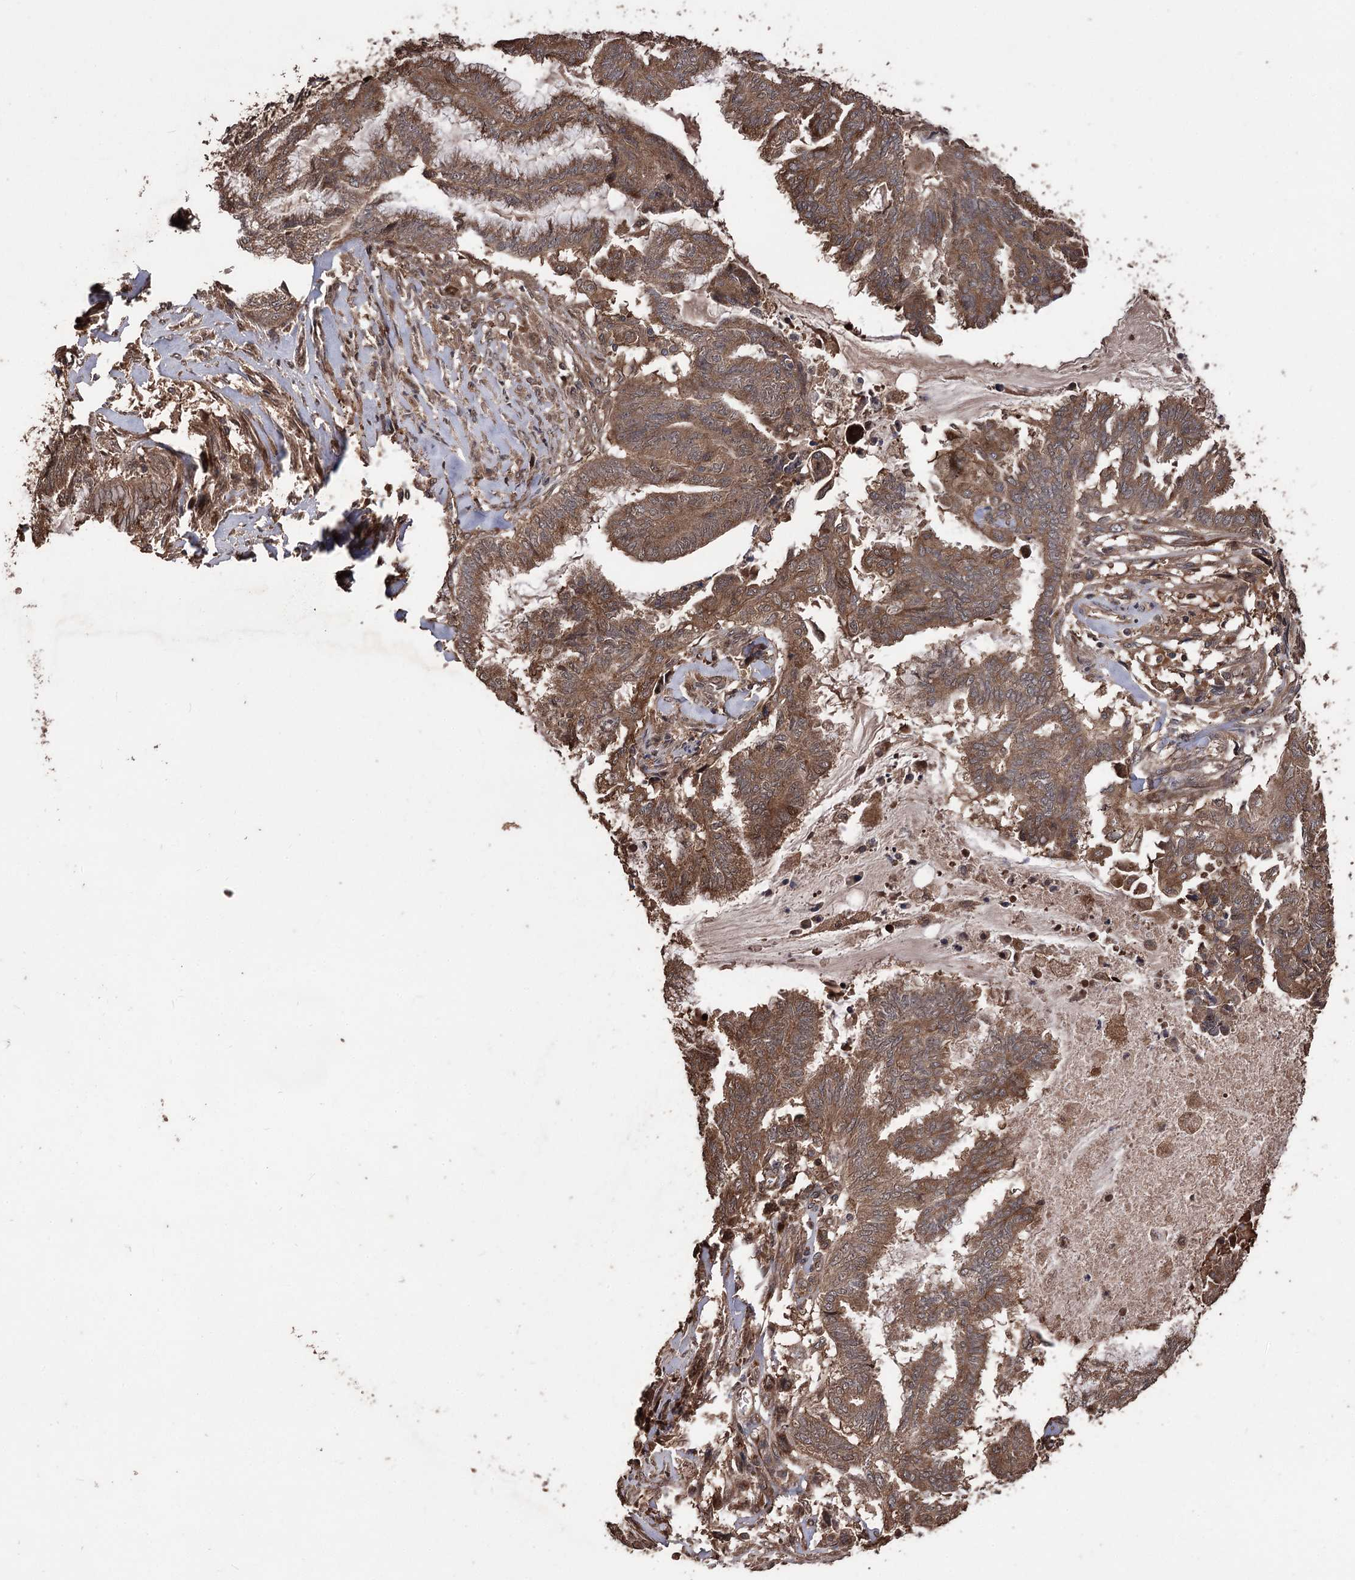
{"staining": {"intensity": "moderate", "quantity": ">75%", "location": "cytoplasmic/membranous"}, "tissue": "endometrial cancer", "cell_type": "Tumor cells", "image_type": "cancer", "snomed": [{"axis": "morphology", "description": "Adenocarcinoma, NOS"}, {"axis": "topography", "description": "Endometrium"}], "caption": "The immunohistochemical stain shows moderate cytoplasmic/membranous expression in tumor cells of endometrial adenocarcinoma tissue. Using DAB (brown) and hematoxylin (blue) stains, captured at high magnification using brightfield microscopy.", "gene": "RASSF3", "patient": {"sex": "female", "age": 86}}